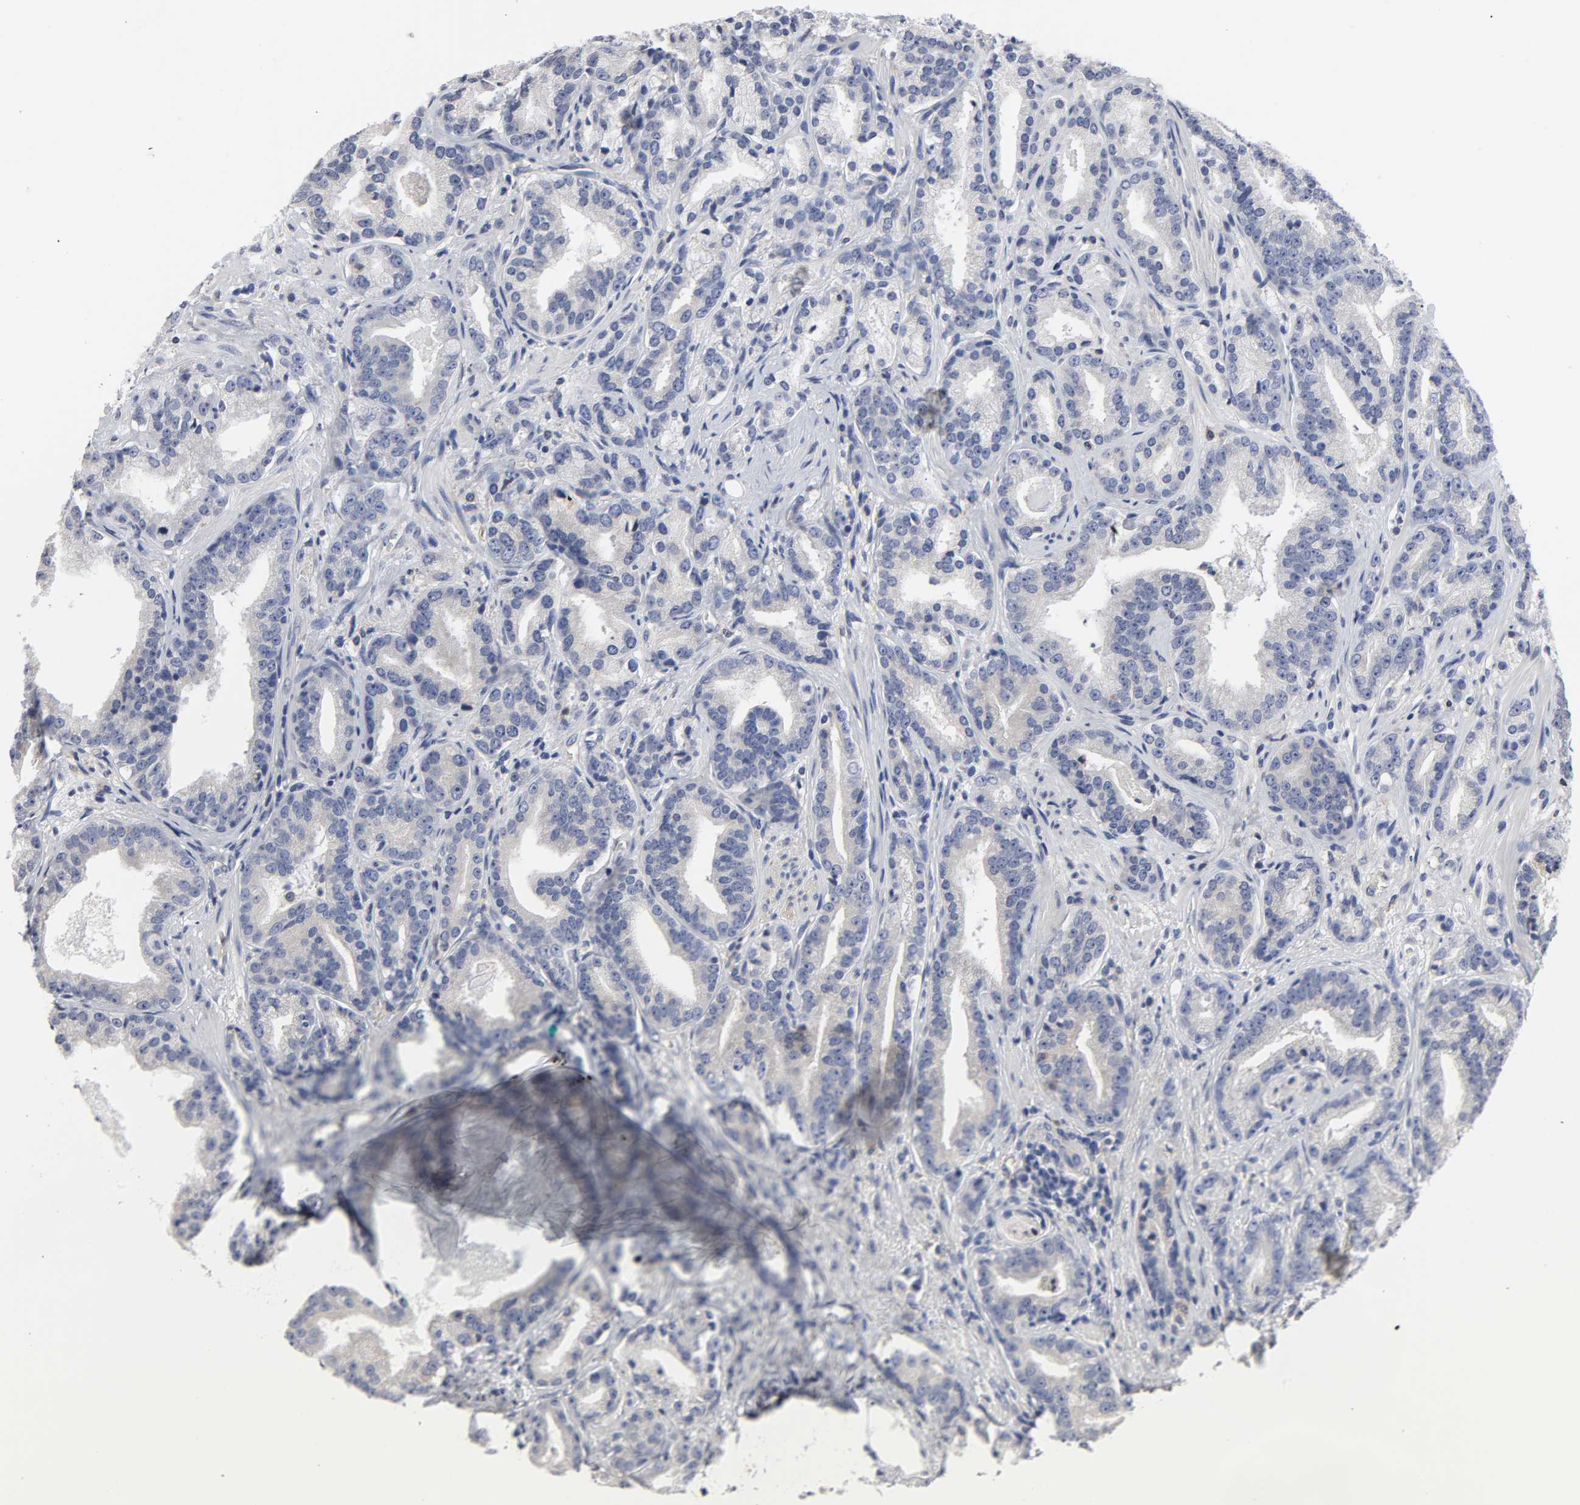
{"staining": {"intensity": "negative", "quantity": "none", "location": "none"}, "tissue": "prostate cancer", "cell_type": "Tumor cells", "image_type": "cancer", "snomed": [{"axis": "morphology", "description": "Adenocarcinoma, Low grade"}, {"axis": "topography", "description": "Prostate"}], "caption": "Prostate adenocarcinoma (low-grade) was stained to show a protein in brown. There is no significant staining in tumor cells.", "gene": "HCK", "patient": {"sex": "male", "age": 63}}